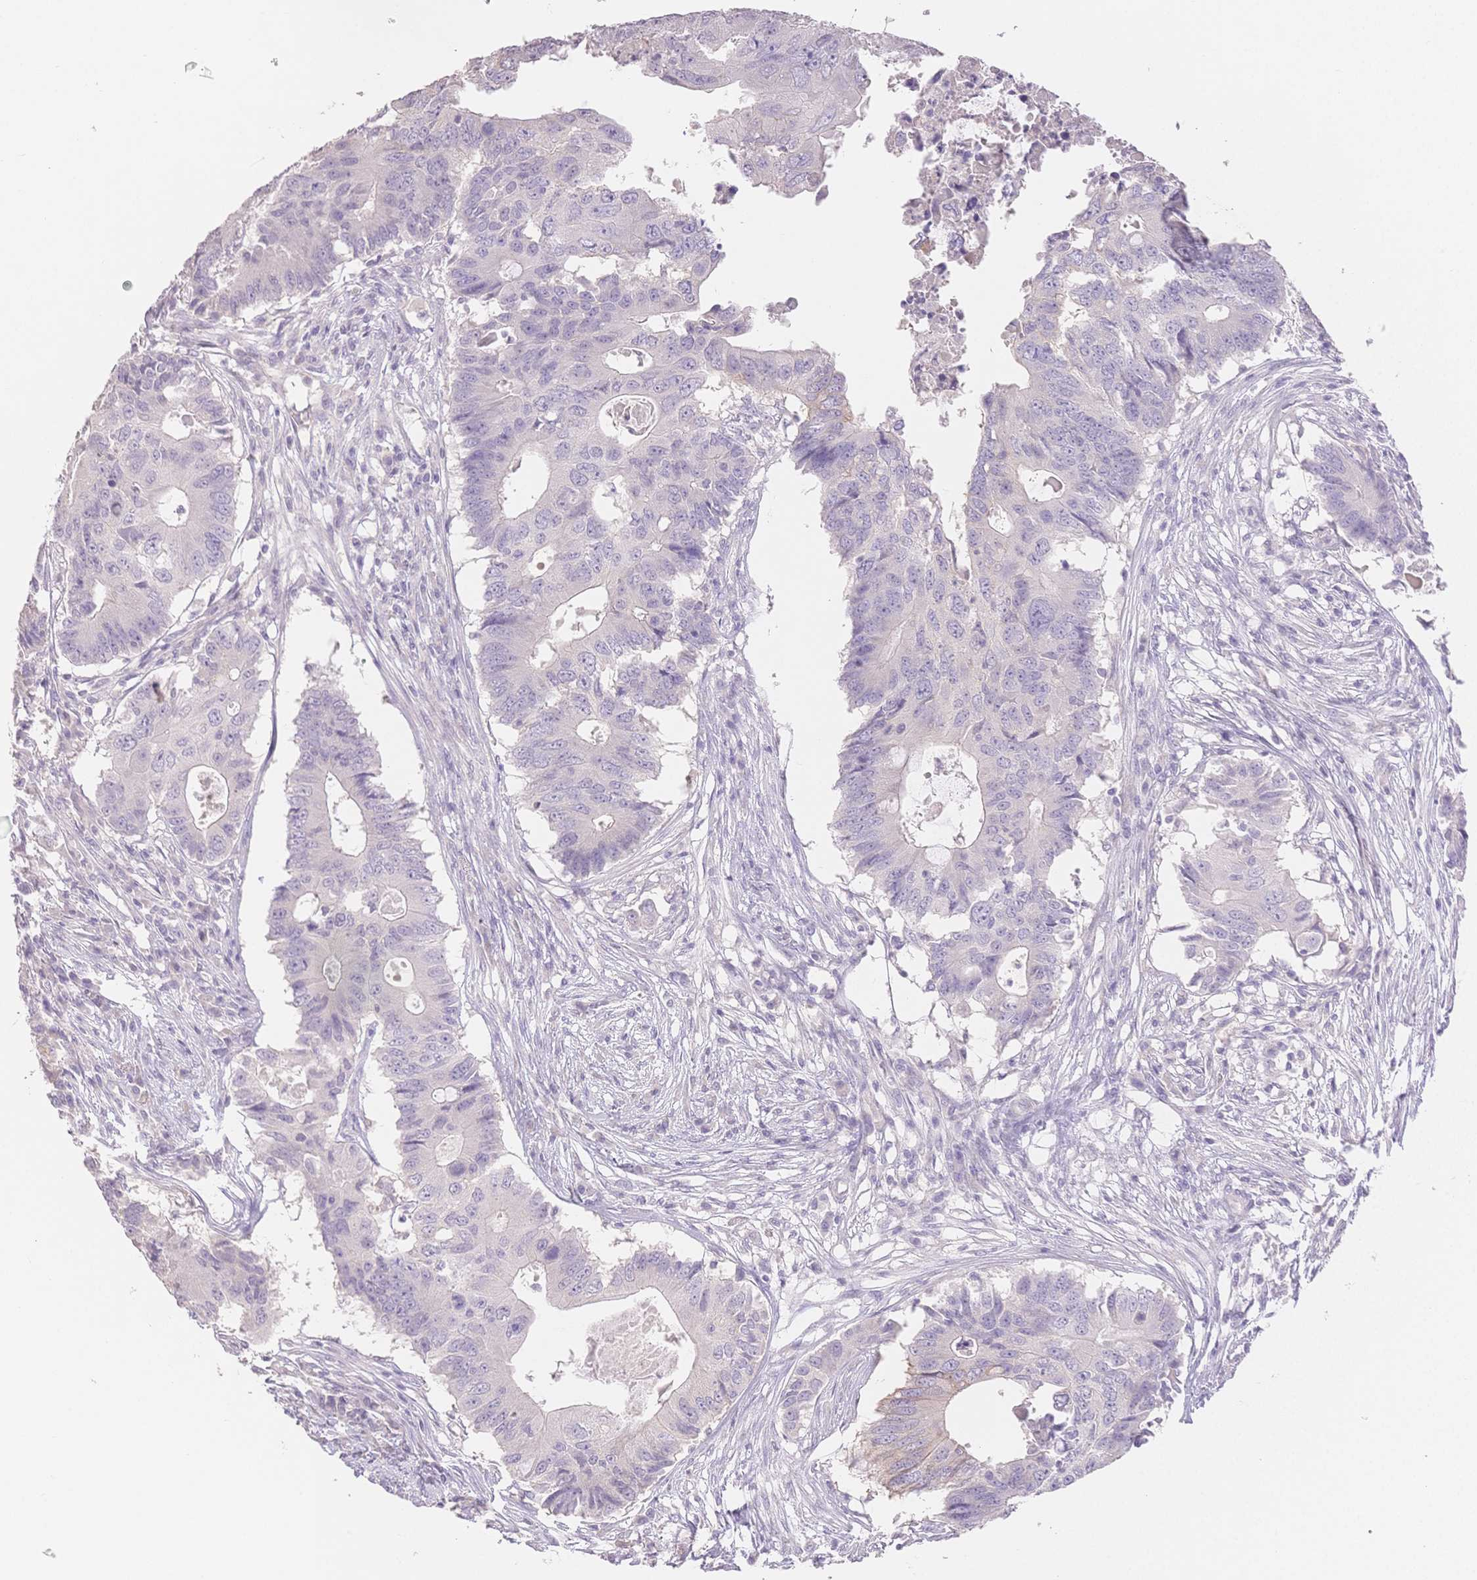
{"staining": {"intensity": "negative", "quantity": "none", "location": "none"}, "tissue": "colorectal cancer", "cell_type": "Tumor cells", "image_type": "cancer", "snomed": [{"axis": "morphology", "description": "Adenocarcinoma, NOS"}, {"axis": "topography", "description": "Colon"}], "caption": "High power microscopy image of an immunohistochemistry (IHC) micrograph of colorectal adenocarcinoma, revealing no significant expression in tumor cells. (DAB (3,3'-diaminobenzidine) IHC visualized using brightfield microscopy, high magnification).", "gene": "SUV39H2", "patient": {"sex": "male", "age": 71}}